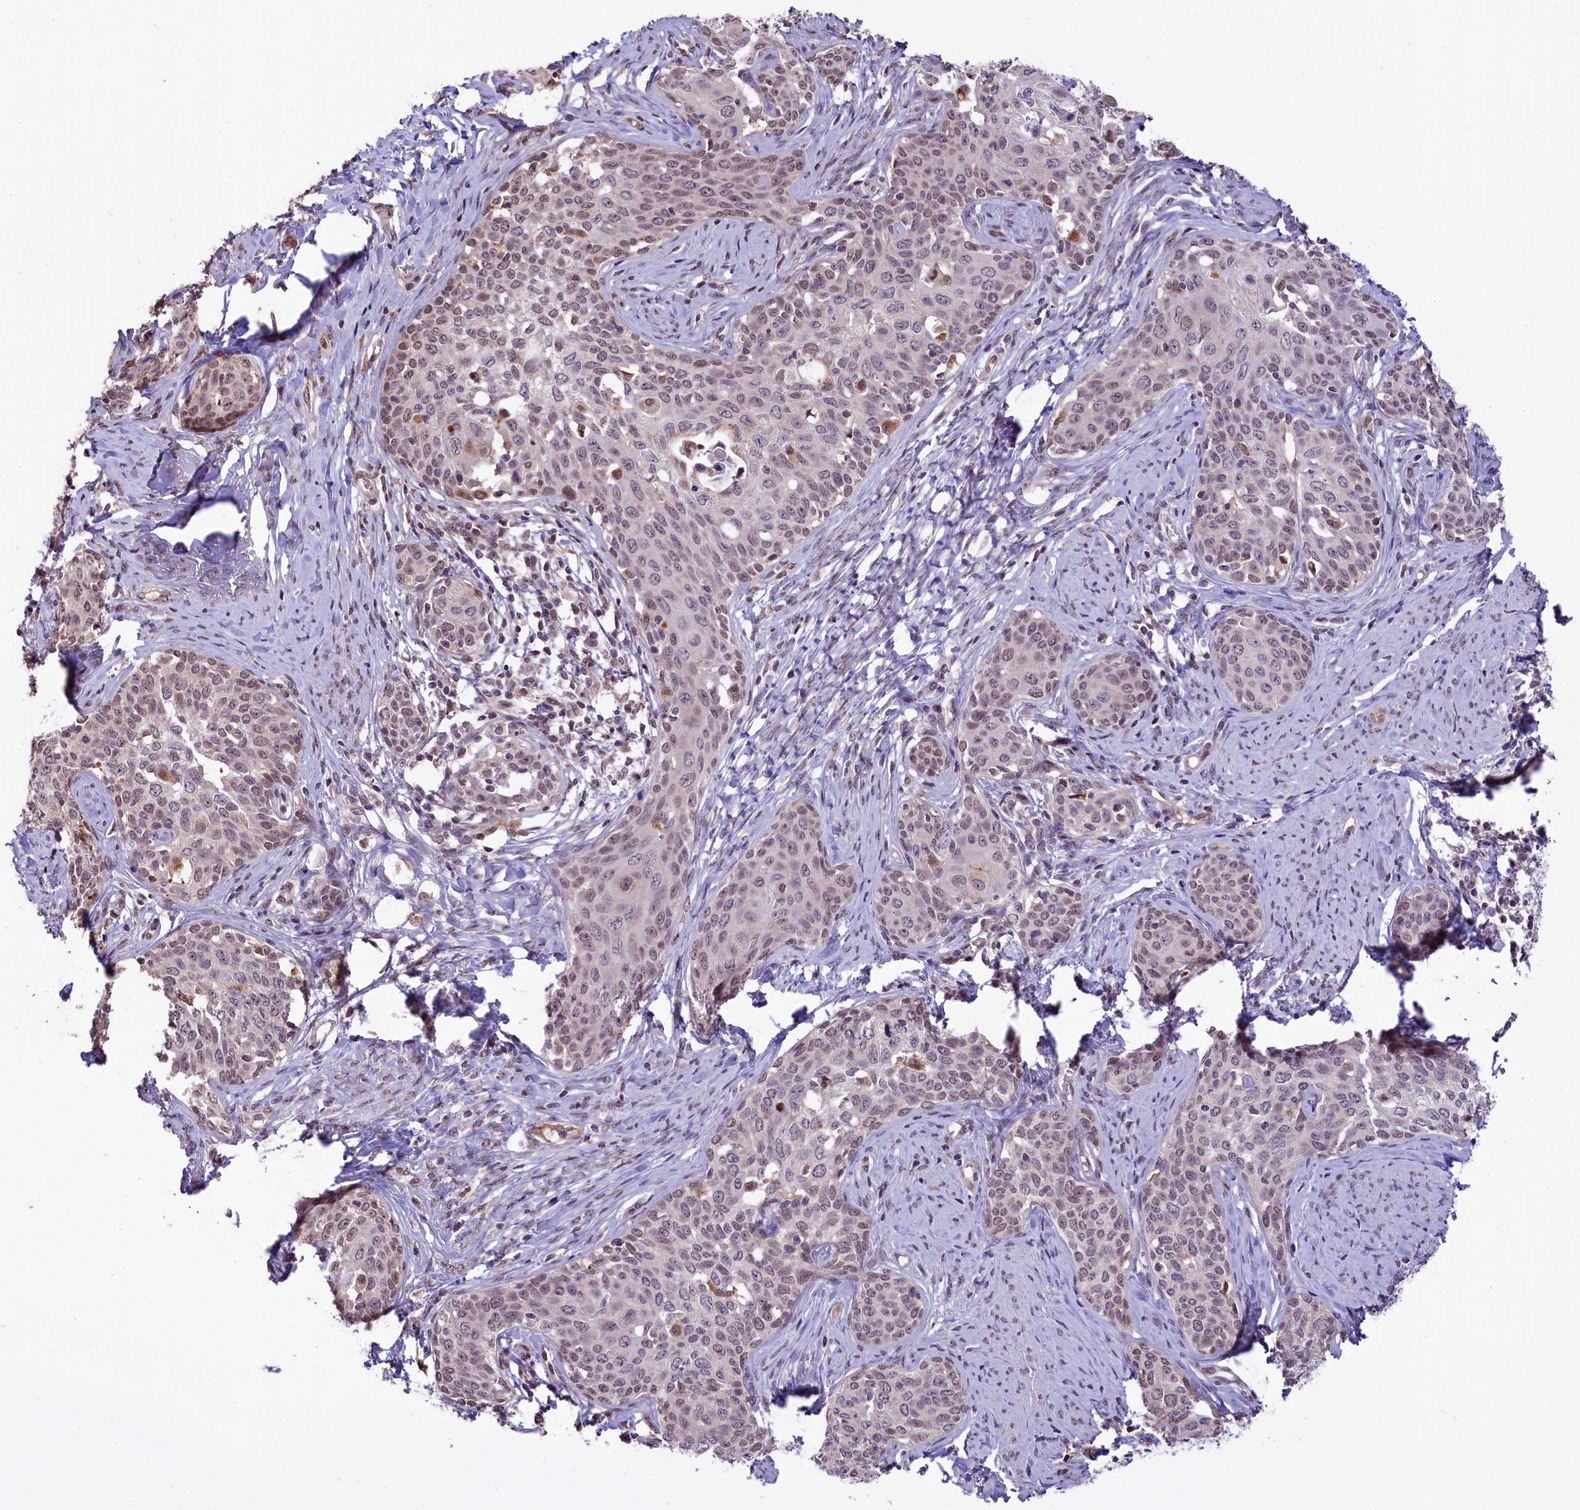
{"staining": {"intensity": "weak", "quantity": "<25%", "location": "cytoplasmic/membranous"}, "tissue": "cervical cancer", "cell_type": "Tumor cells", "image_type": "cancer", "snomed": [{"axis": "morphology", "description": "Squamous cell carcinoma, NOS"}, {"axis": "morphology", "description": "Adenocarcinoma, NOS"}, {"axis": "topography", "description": "Cervix"}], "caption": "The histopathology image shows no staining of tumor cells in cervical adenocarcinoma.", "gene": "MRPL54", "patient": {"sex": "female", "age": 52}}